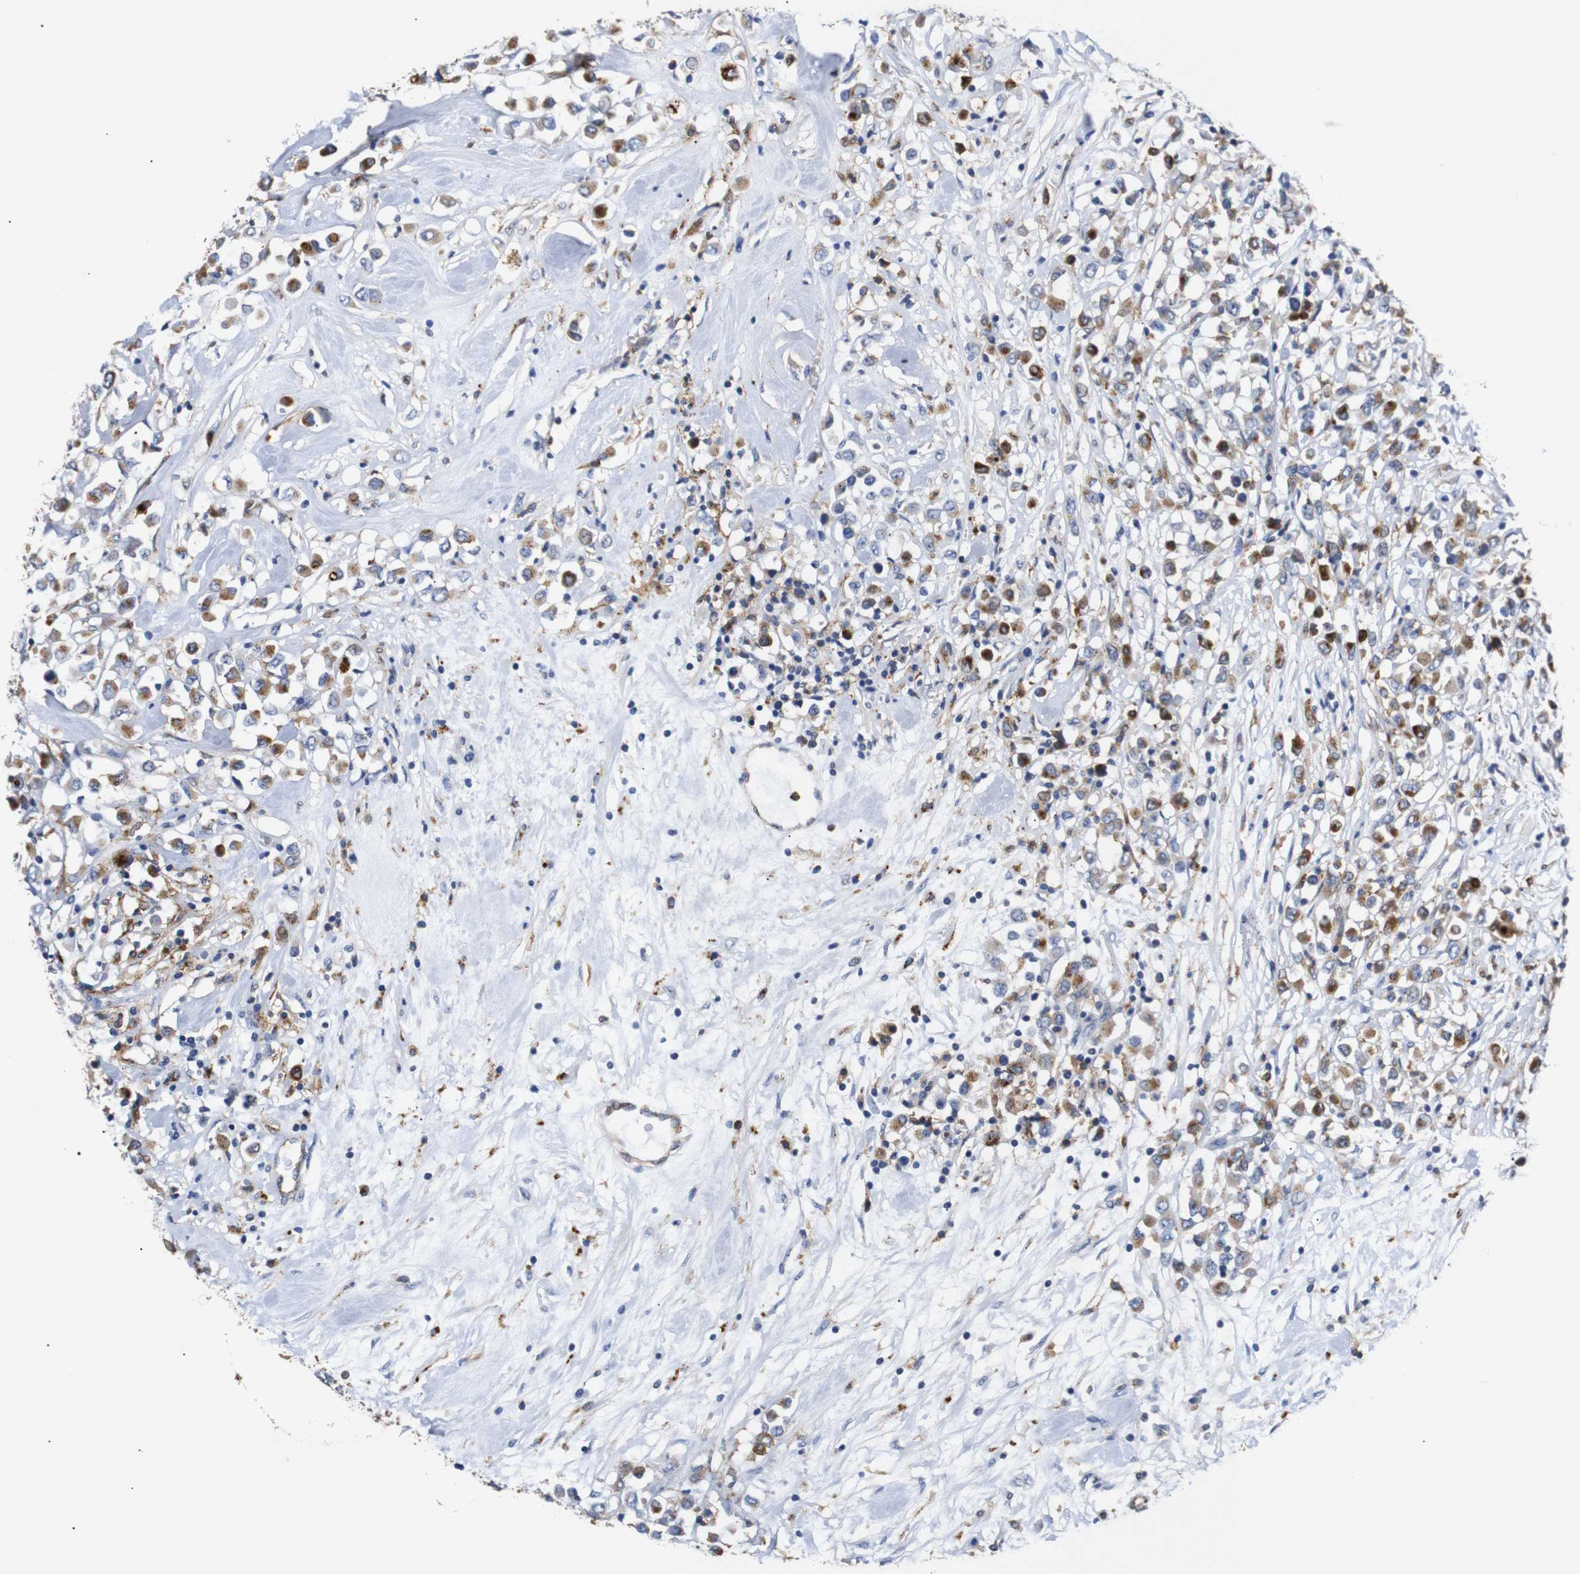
{"staining": {"intensity": "moderate", "quantity": ">75%", "location": "cytoplasmic/membranous"}, "tissue": "breast cancer", "cell_type": "Tumor cells", "image_type": "cancer", "snomed": [{"axis": "morphology", "description": "Duct carcinoma"}, {"axis": "topography", "description": "Breast"}], "caption": "Breast cancer stained for a protein (brown) shows moderate cytoplasmic/membranous positive positivity in about >75% of tumor cells.", "gene": "SDCBP", "patient": {"sex": "female", "age": 61}}